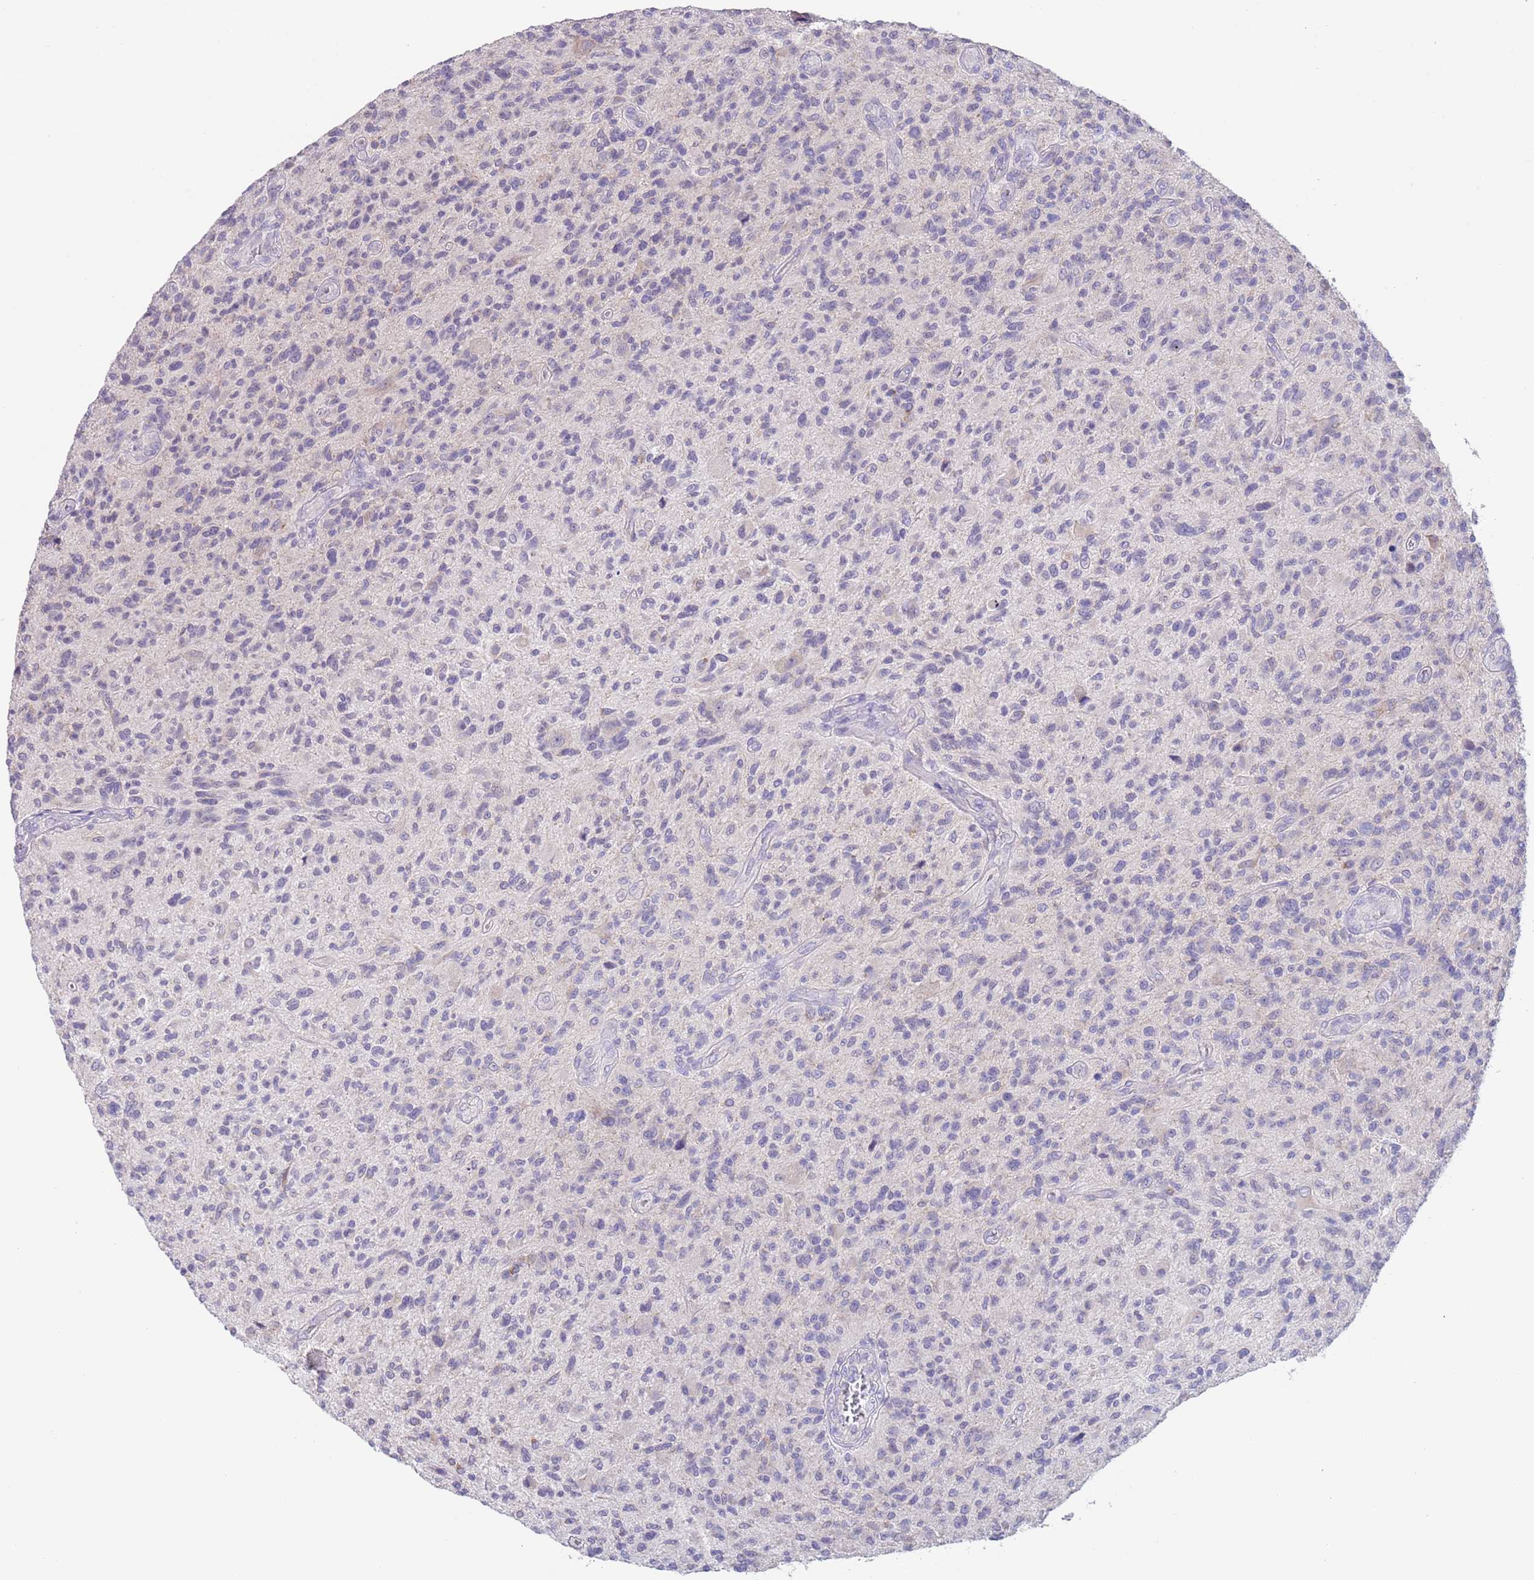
{"staining": {"intensity": "negative", "quantity": "none", "location": "none"}, "tissue": "glioma", "cell_type": "Tumor cells", "image_type": "cancer", "snomed": [{"axis": "morphology", "description": "Glioma, malignant, High grade"}, {"axis": "topography", "description": "Brain"}], "caption": "Glioma was stained to show a protein in brown. There is no significant staining in tumor cells.", "gene": "SPIRE2", "patient": {"sex": "male", "age": 47}}